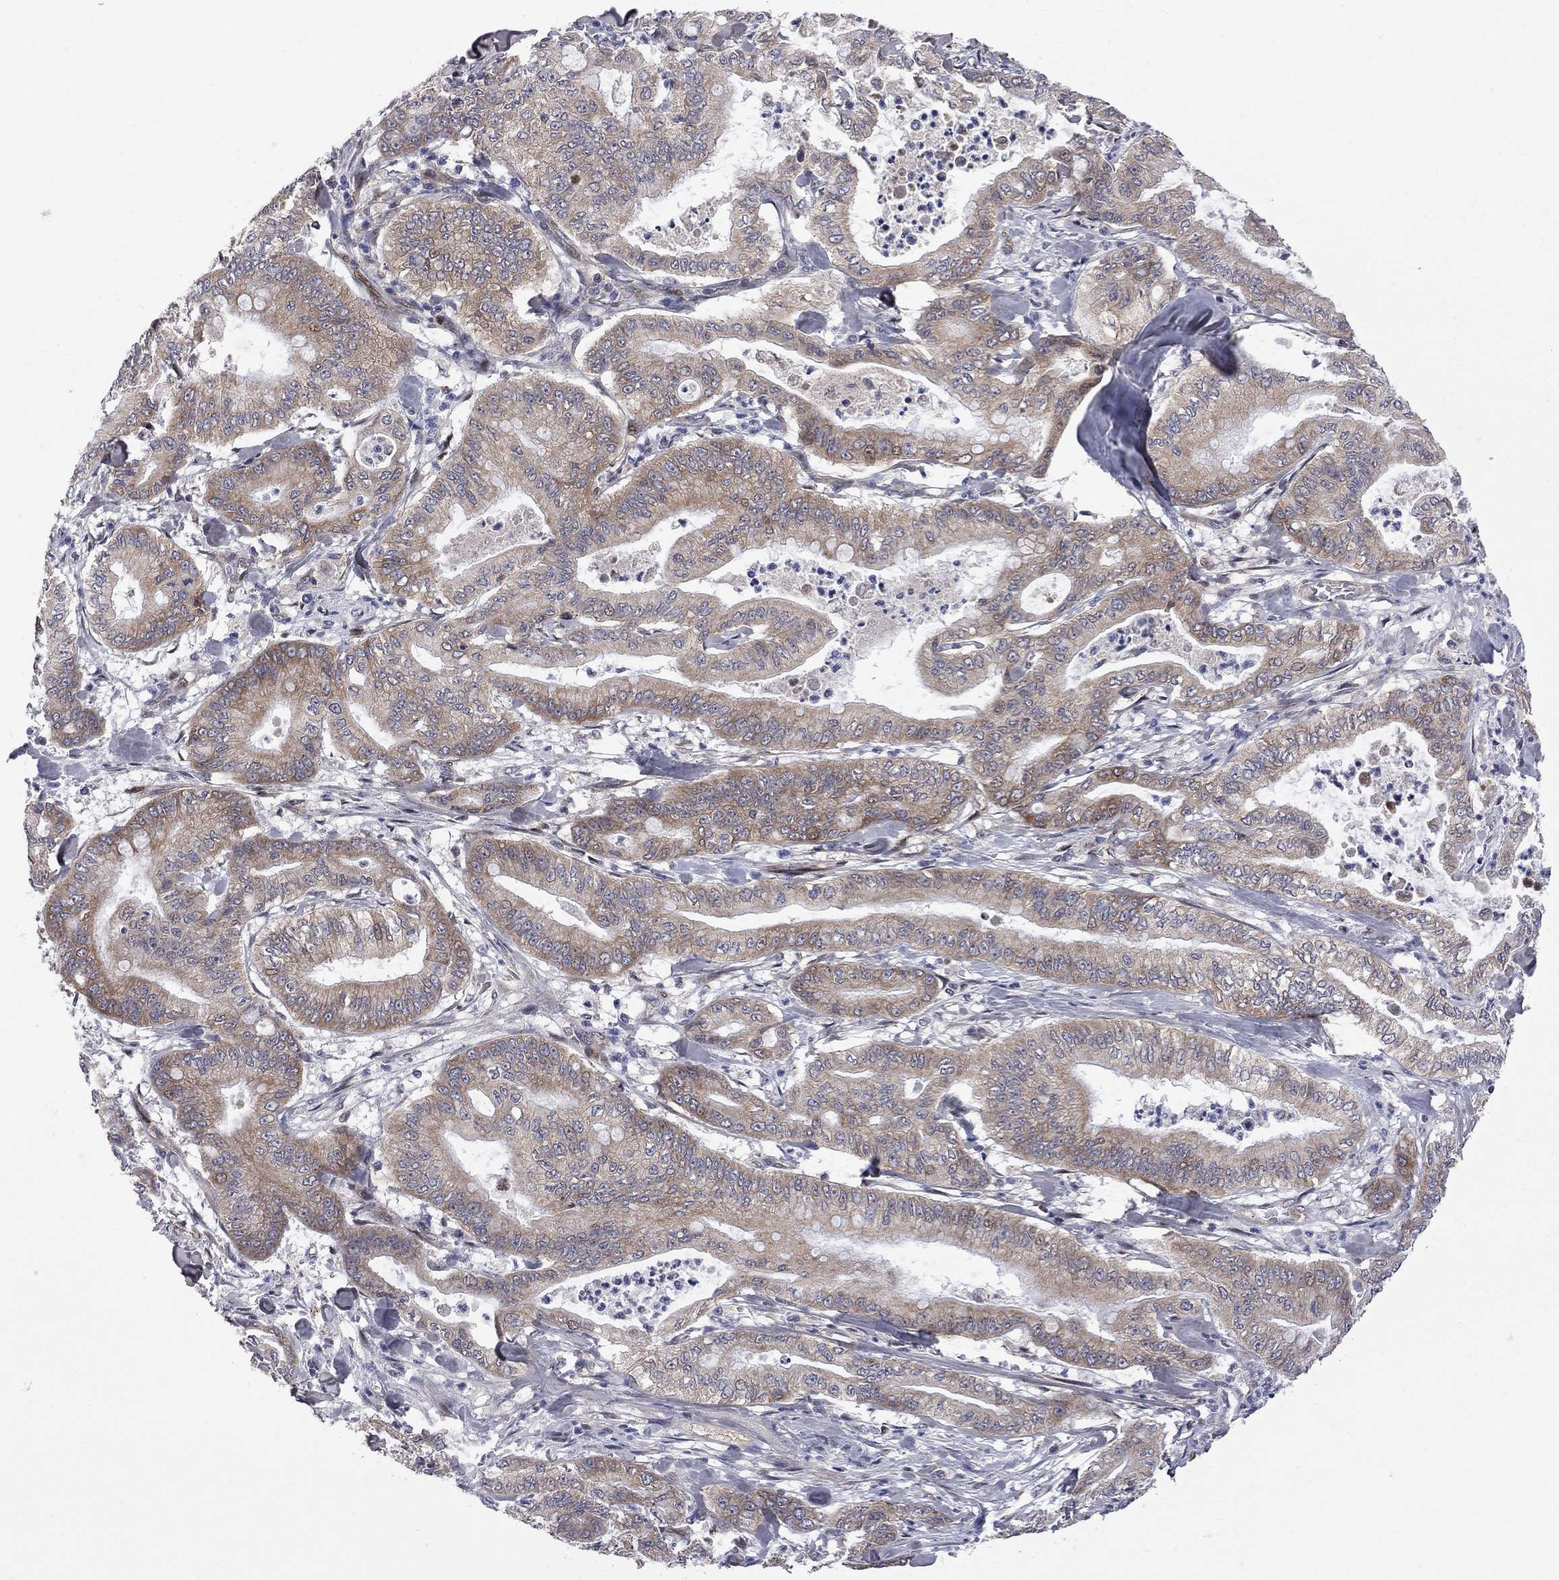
{"staining": {"intensity": "moderate", "quantity": "25%-75%", "location": "cytoplasmic/membranous"}, "tissue": "pancreatic cancer", "cell_type": "Tumor cells", "image_type": "cancer", "snomed": [{"axis": "morphology", "description": "Adenocarcinoma, NOS"}, {"axis": "topography", "description": "Pancreas"}], "caption": "Protein analysis of pancreatic cancer tissue demonstrates moderate cytoplasmic/membranous staining in about 25%-75% of tumor cells.", "gene": "CNOT11", "patient": {"sex": "male", "age": 71}}